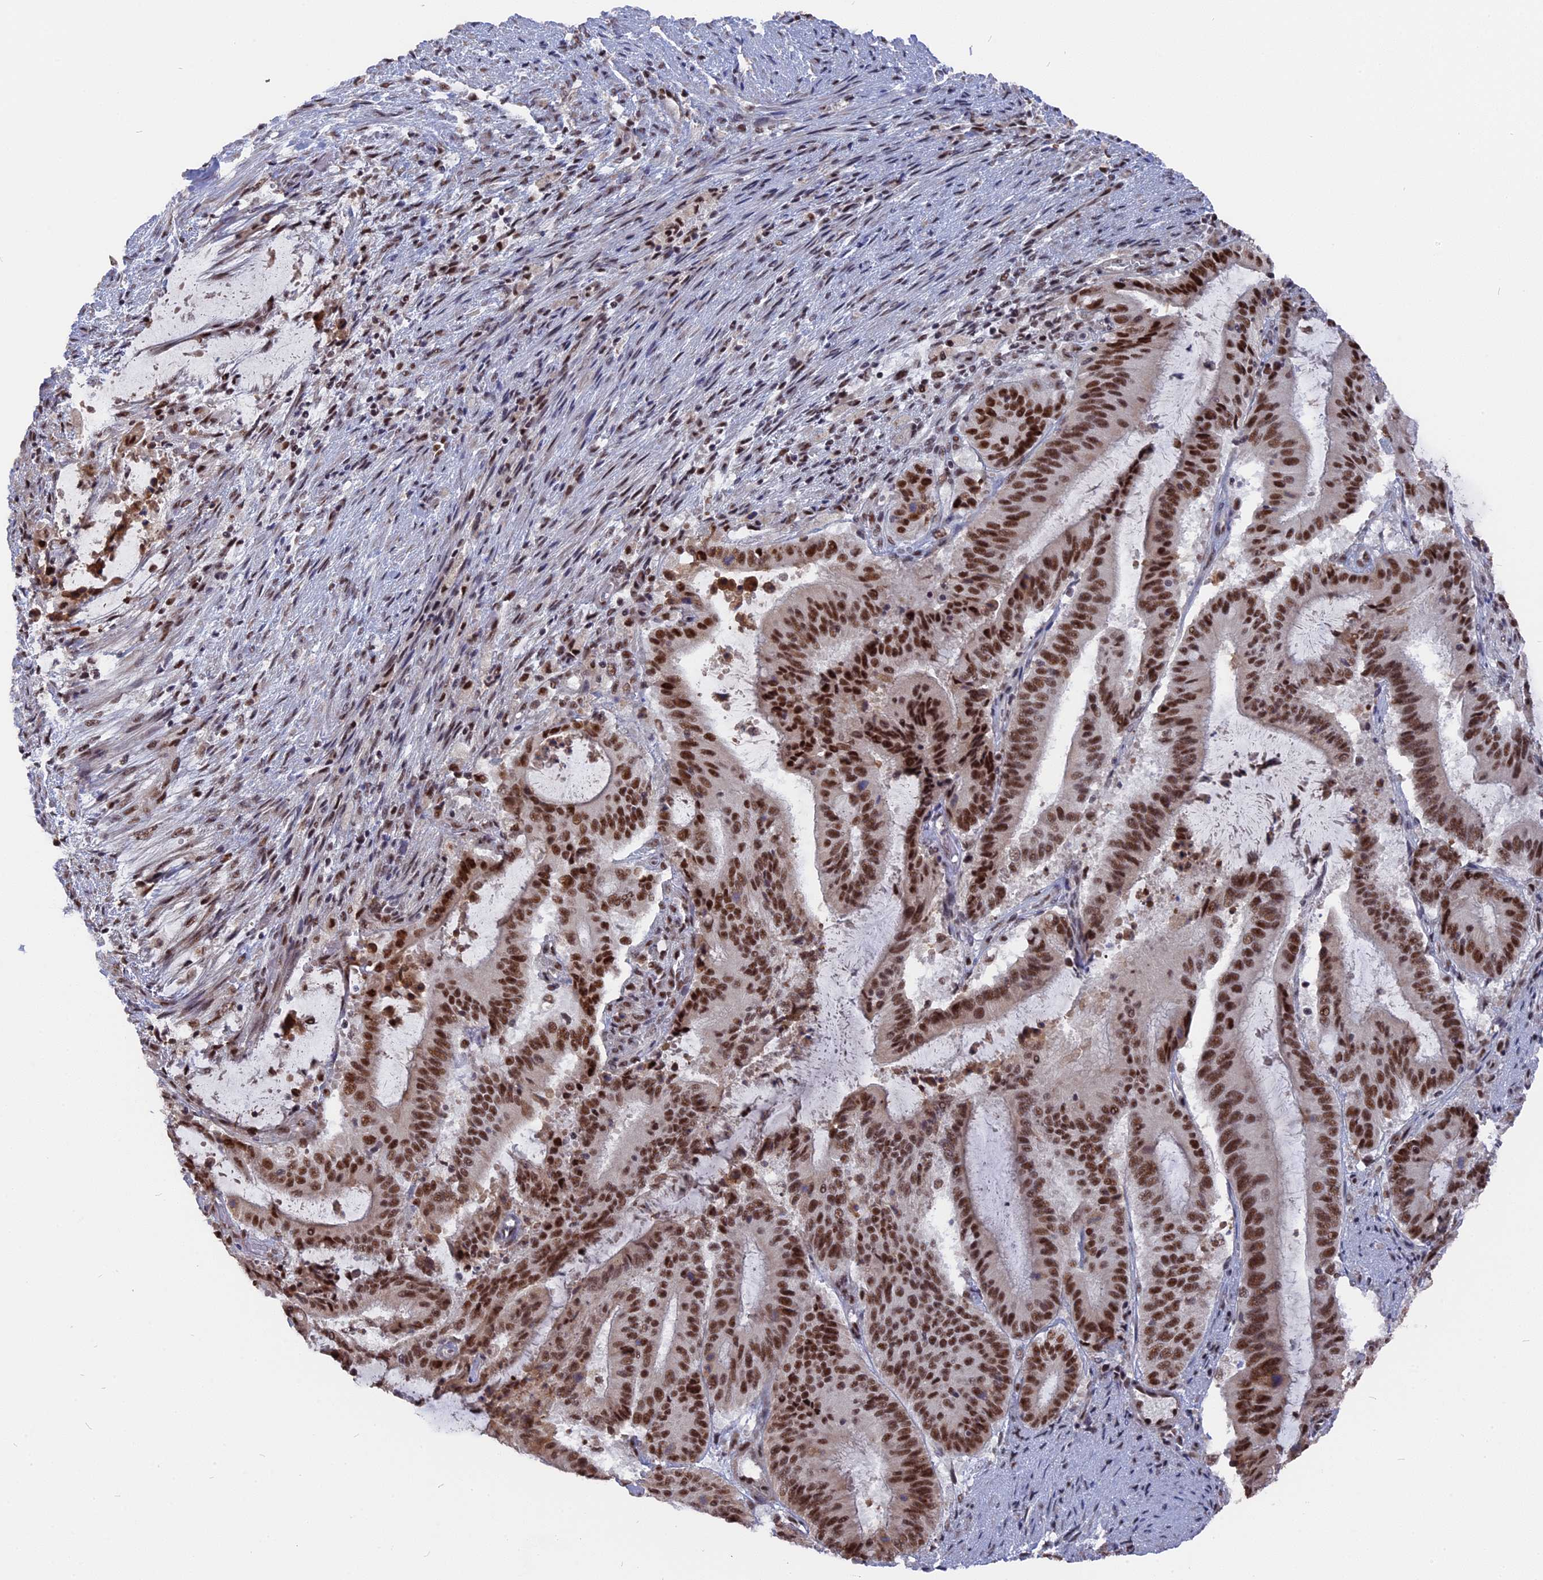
{"staining": {"intensity": "moderate", "quantity": ">75%", "location": "nuclear"}, "tissue": "liver cancer", "cell_type": "Tumor cells", "image_type": "cancer", "snomed": [{"axis": "morphology", "description": "Normal tissue, NOS"}, {"axis": "morphology", "description": "Cholangiocarcinoma"}, {"axis": "topography", "description": "Liver"}, {"axis": "topography", "description": "Peripheral nerve tissue"}], "caption": "The micrograph reveals a brown stain indicating the presence of a protein in the nuclear of tumor cells in liver cancer.", "gene": "SF3A2", "patient": {"sex": "female", "age": 73}}